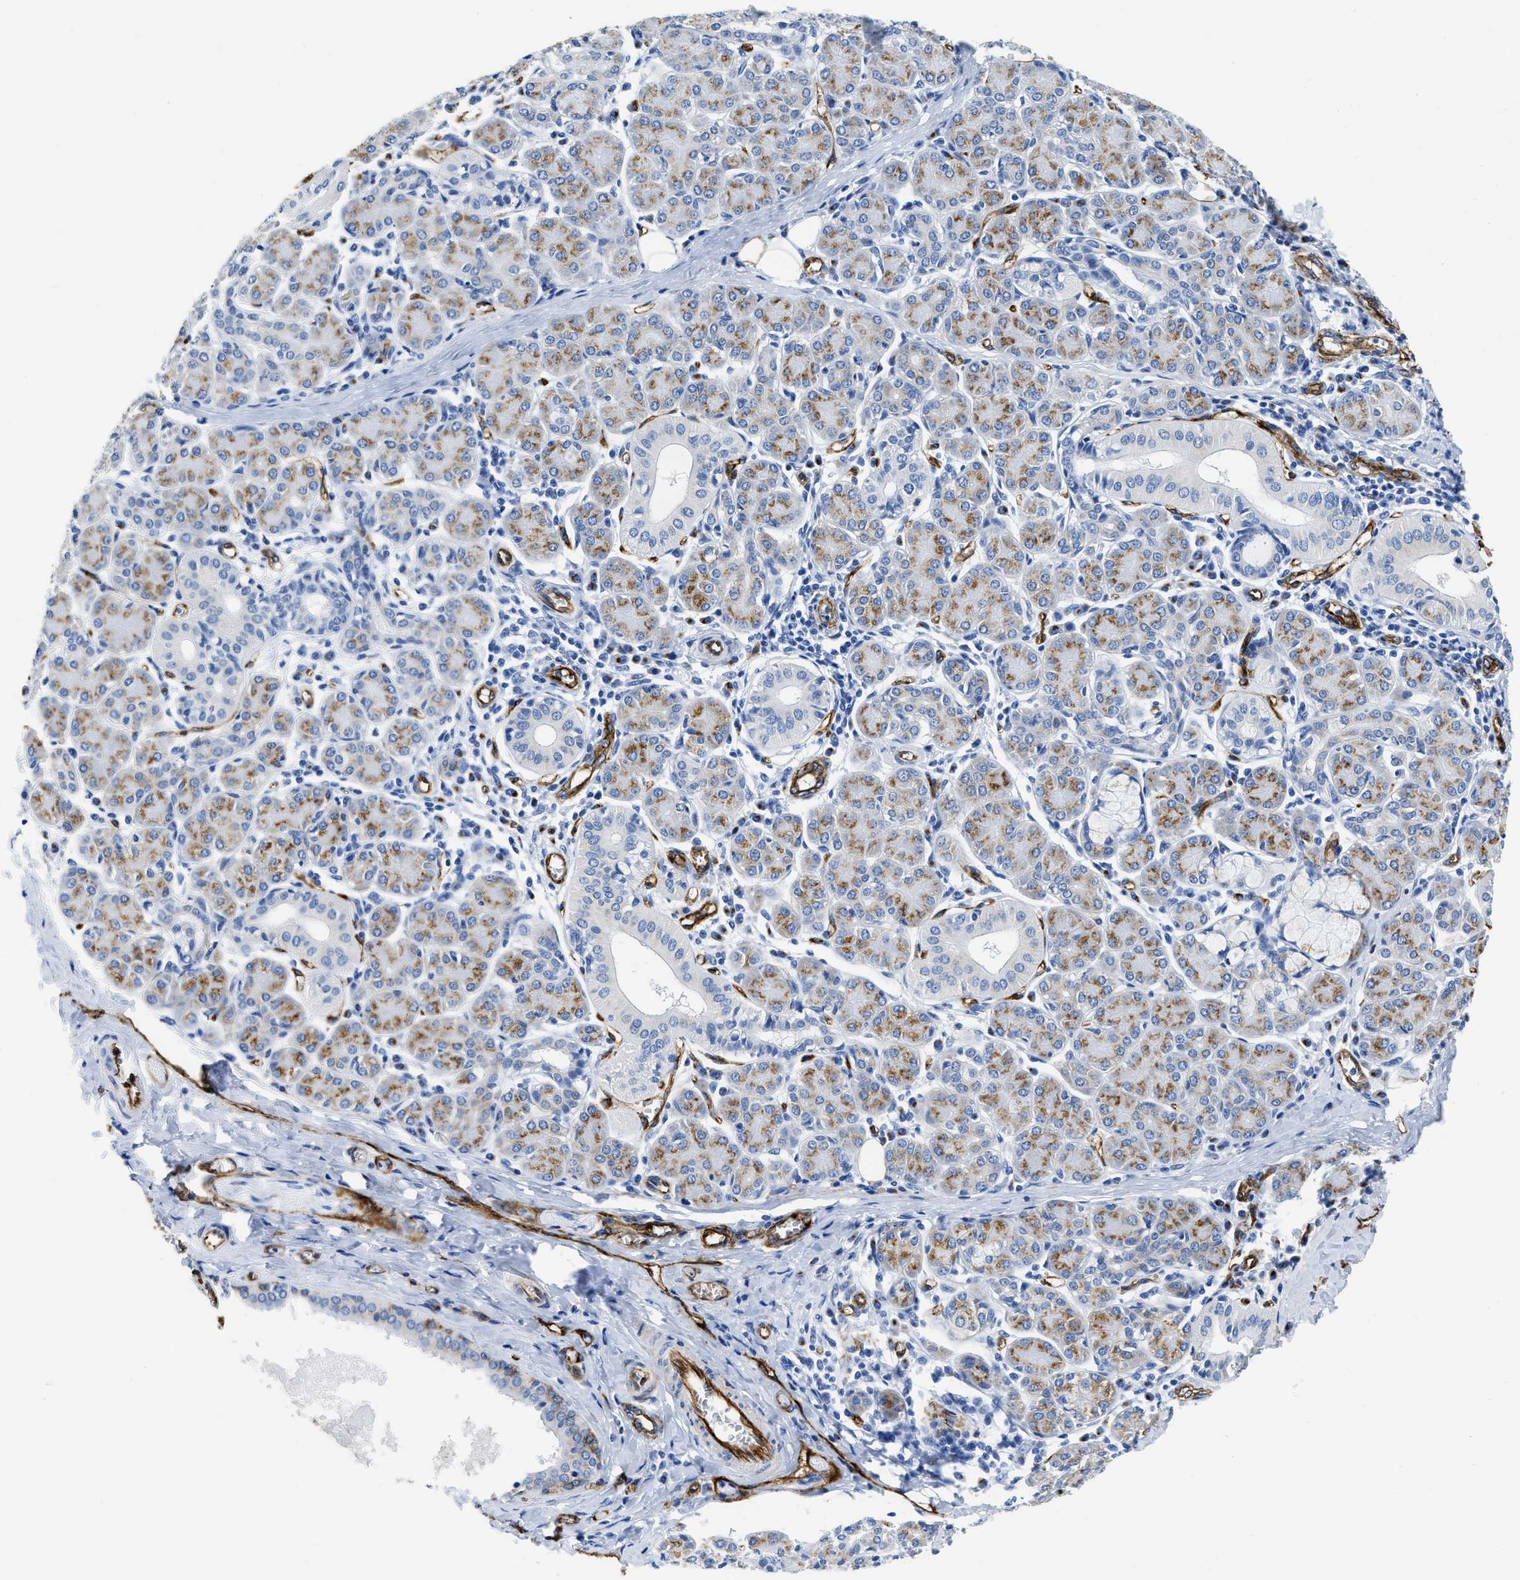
{"staining": {"intensity": "moderate", "quantity": "25%-75%", "location": "cytoplasmic/membranous"}, "tissue": "salivary gland", "cell_type": "Glandular cells", "image_type": "normal", "snomed": [{"axis": "morphology", "description": "Normal tissue, NOS"}, {"axis": "morphology", "description": "Inflammation, NOS"}, {"axis": "topography", "description": "Lymph node"}, {"axis": "topography", "description": "Salivary gland"}], "caption": "Immunohistochemical staining of unremarkable salivary gland shows medium levels of moderate cytoplasmic/membranous expression in about 25%-75% of glandular cells.", "gene": "TVP23B", "patient": {"sex": "male", "age": 3}}